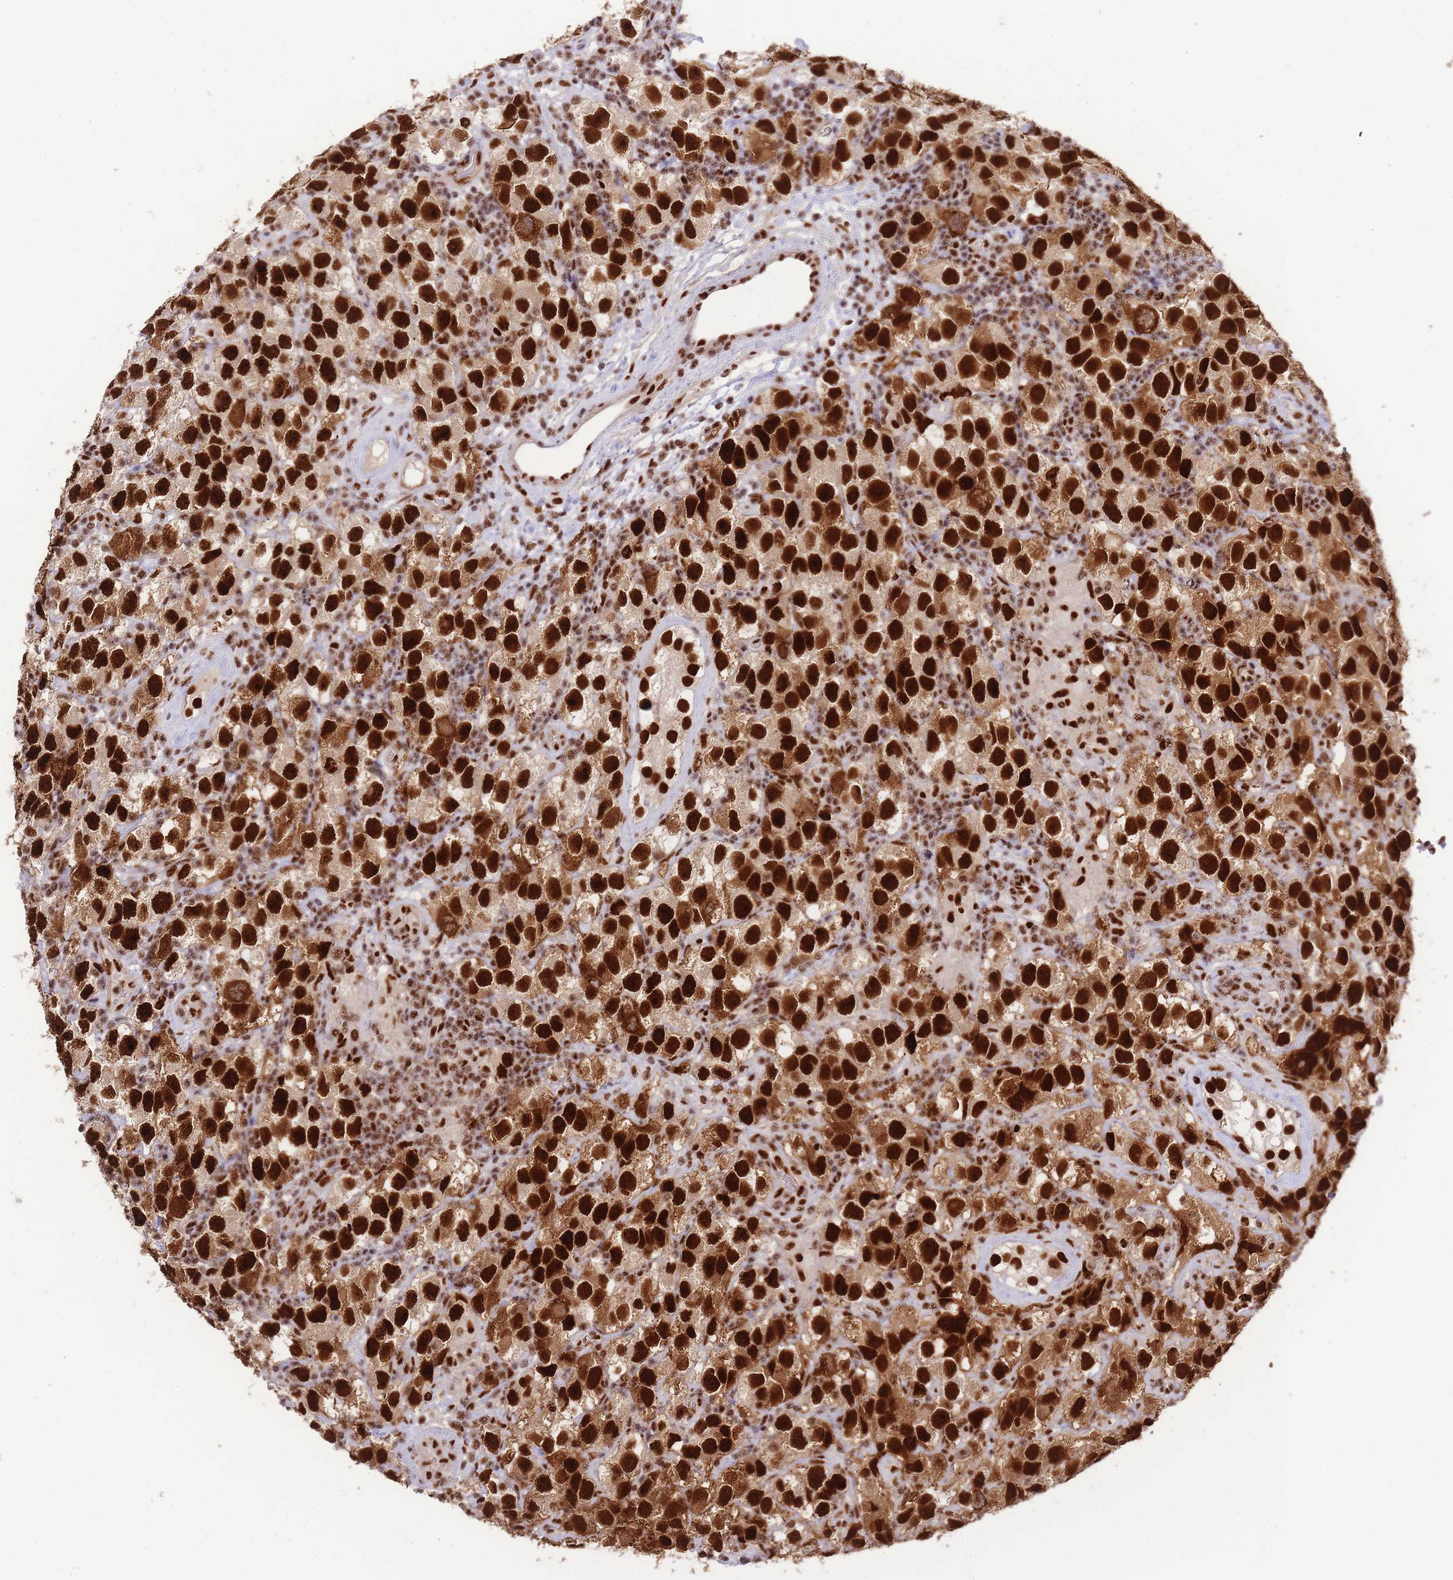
{"staining": {"intensity": "strong", "quantity": ">75%", "location": "nuclear"}, "tissue": "testis cancer", "cell_type": "Tumor cells", "image_type": "cancer", "snomed": [{"axis": "morphology", "description": "Seminoma, NOS"}, {"axis": "topography", "description": "Testis"}], "caption": "The micrograph exhibits immunohistochemical staining of testis cancer (seminoma). There is strong nuclear staining is identified in about >75% of tumor cells.", "gene": "PRKDC", "patient": {"sex": "male", "age": 26}}